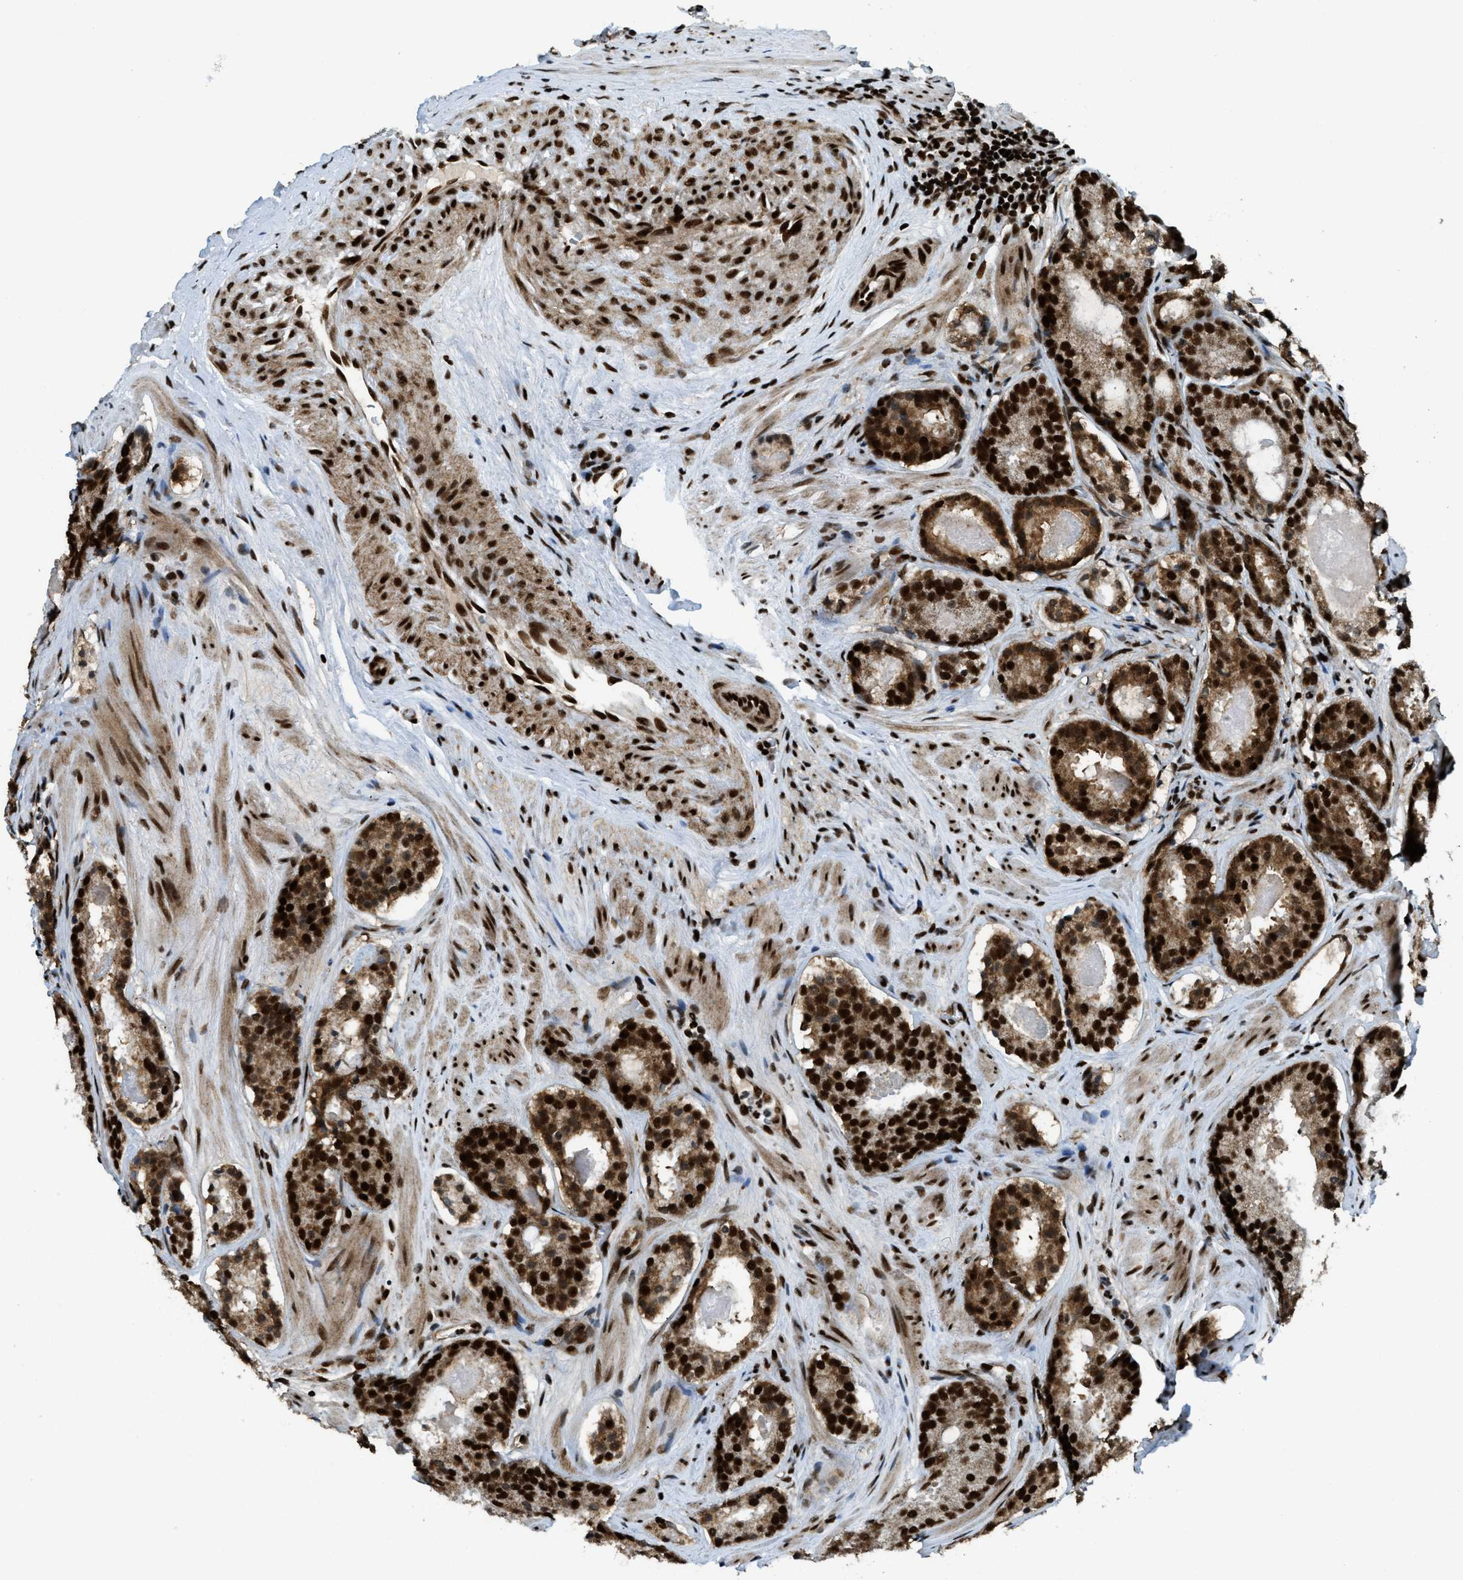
{"staining": {"intensity": "strong", "quantity": ">75%", "location": "cytoplasmic/membranous,nuclear"}, "tissue": "prostate cancer", "cell_type": "Tumor cells", "image_type": "cancer", "snomed": [{"axis": "morphology", "description": "Adenocarcinoma, Low grade"}, {"axis": "topography", "description": "Prostate"}], "caption": "The photomicrograph exhibits staining of prostate cancer (adenocarcinoma (low-grade)), revealing strong cytoplasmic/membranous and nuclear protein staining (brown color) within tumor cells.", "gene": "GABPB1", "patient": {"sex": "male", "age": 69}}